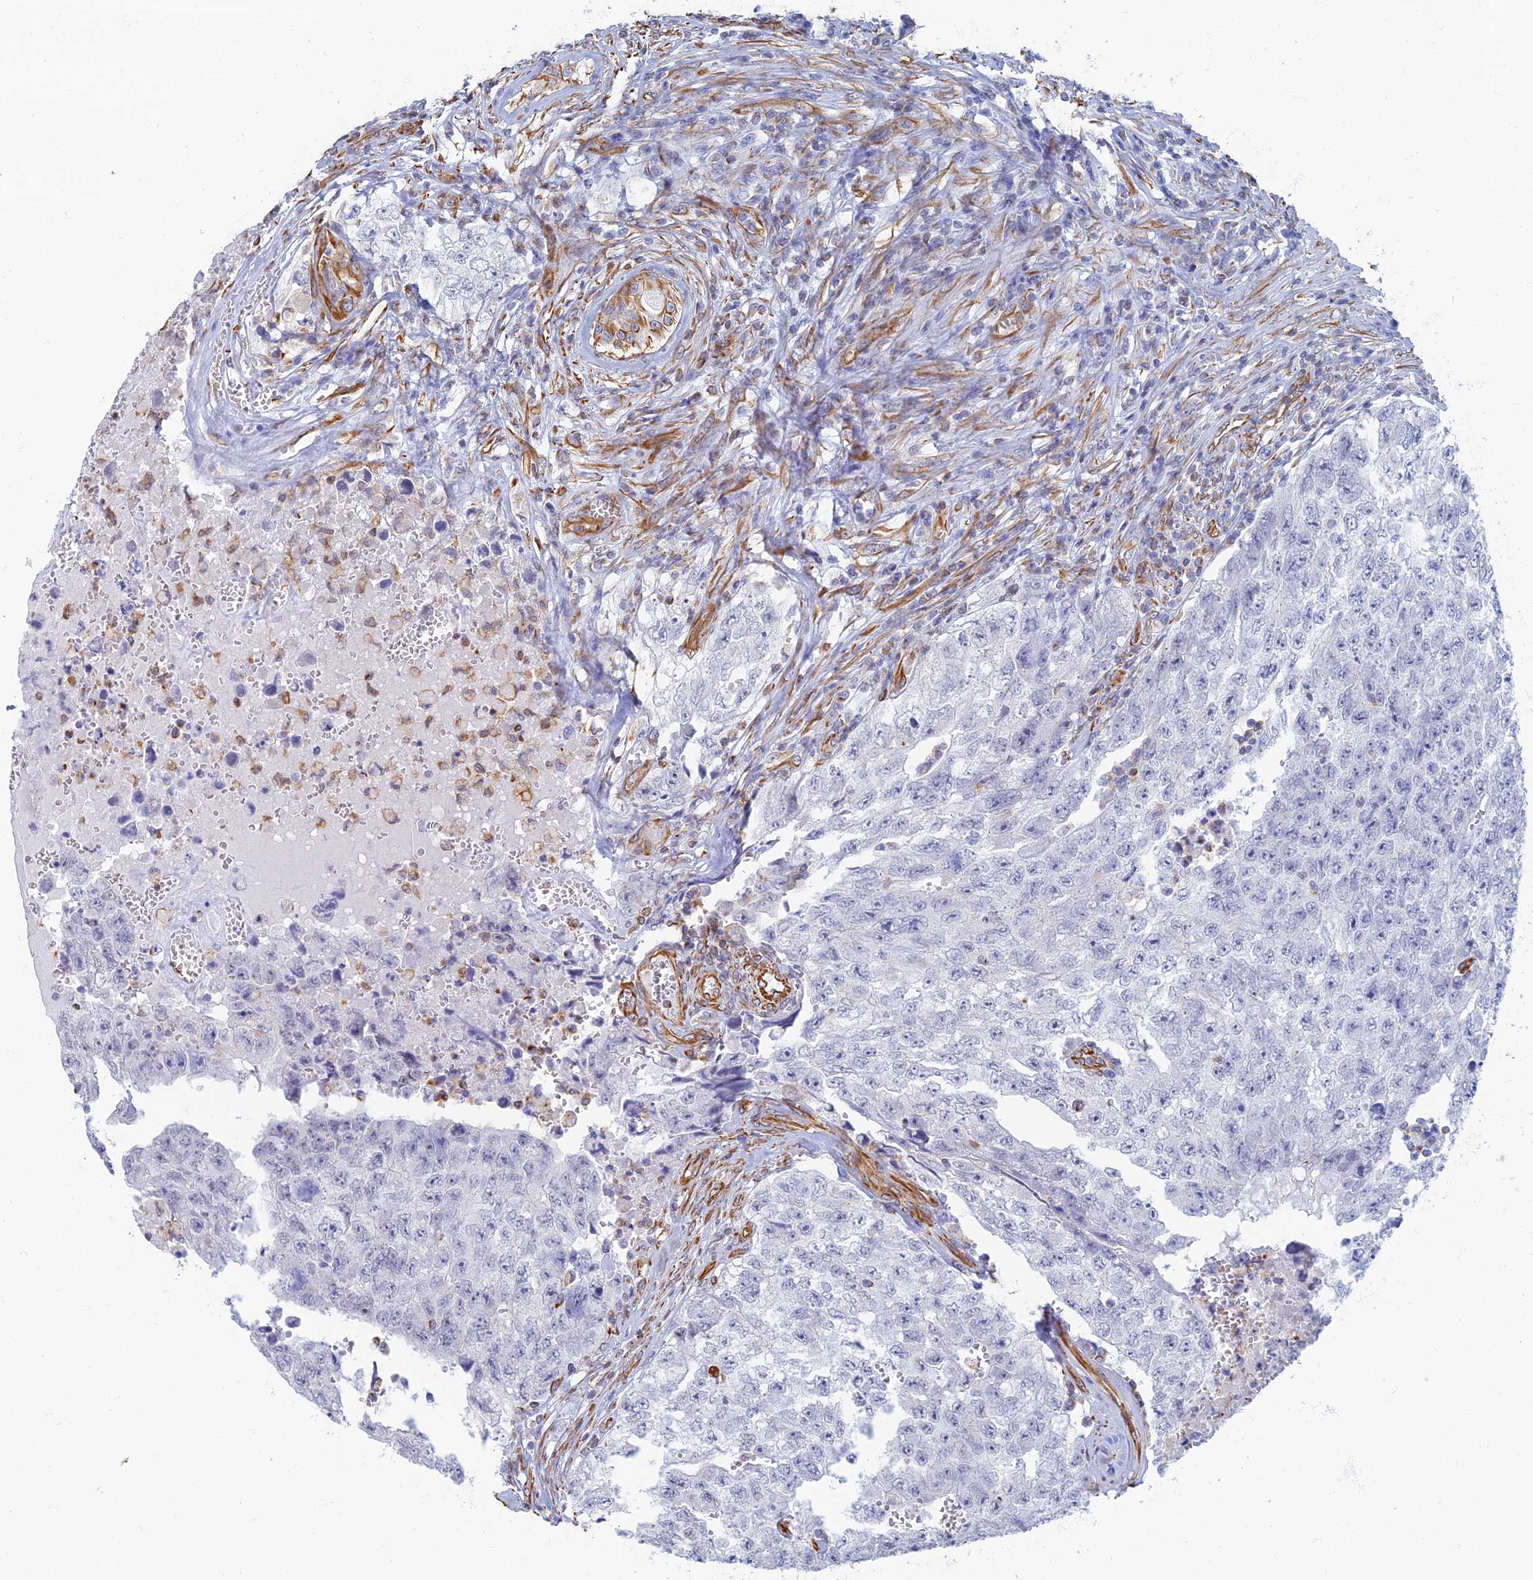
{"staining": {"intensity": "negative", "quantity": "none", "location": "none"}, "tissue": "testis cancer", "cell_type": "Tumor cells", "image_type": "cancer", "snomed": [{"axis": "morphology", "description": "Carcinoma, Embryonal, NOS"}, {"axis": "topography", "description": "Testis"}], "caption": "Image shows no significant protein positivity in tumor cells of embryonal carcinoma (testis). (IHC, brightfield microscopy, high magnification).", "gene": "RMC1", "patient": {"sex": "male", "age": 17}}